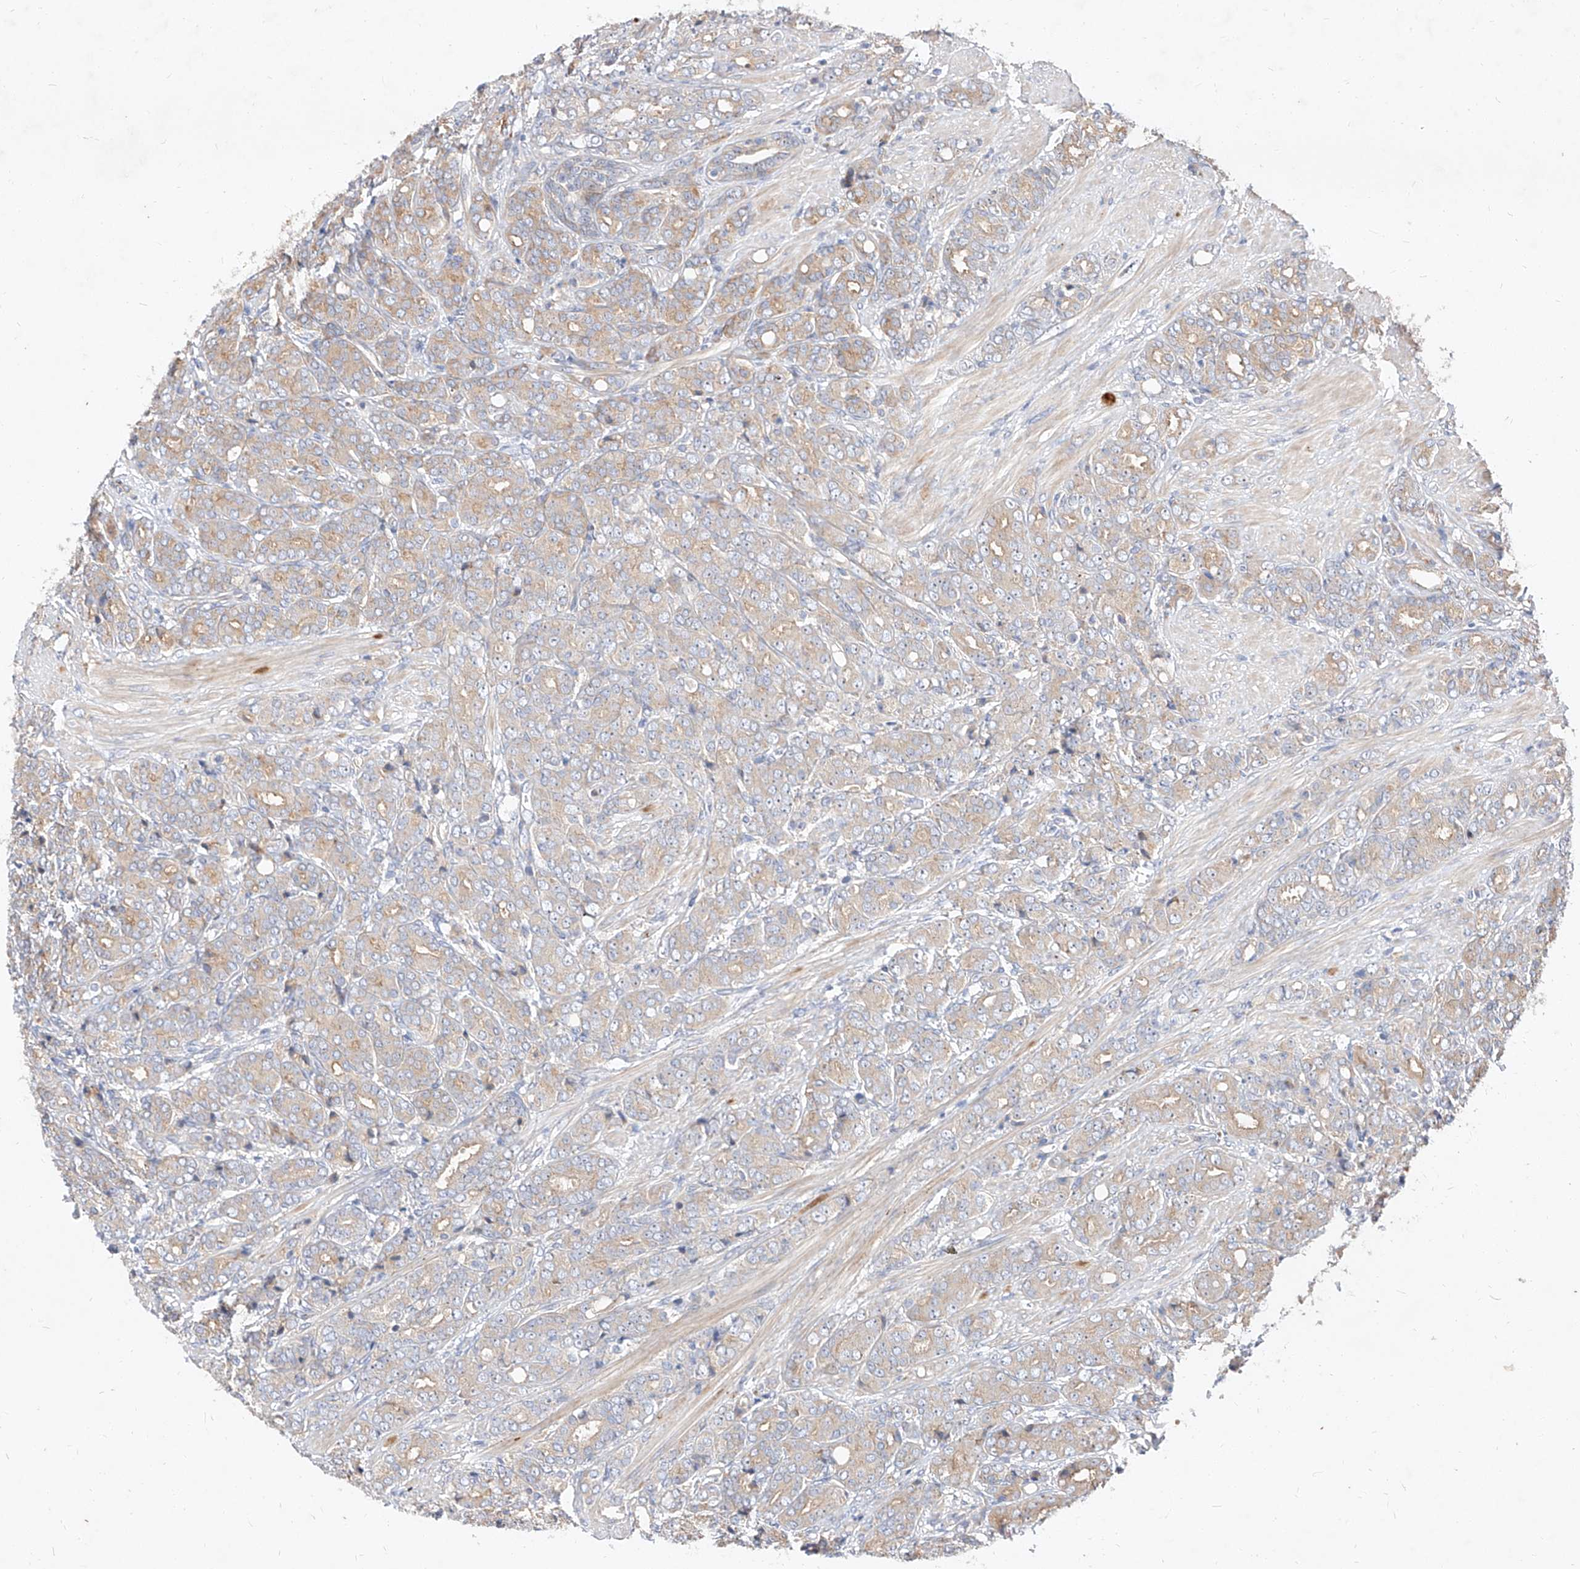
{"staining": {"intensity": "weak", "quantity": "25%-75%", "location": "cytoplasmic/membranous"}, "tissue": "prostate cancer", "cell_type": "Tumor cells", "image_type": "cancer", "snomed": [{"axis": "morphology", "description": "Adenocarcinoma, High grade"}, {"axis": "topography", "description": "Prostate"}], "caption": "About 25%-75% of tumor cells in prostate high-grade adenocarcinoma display weak cytoplasmic/membranous protein expression as visualized by brown immunohistochemical staining.", "gene": "DIRAS3", "patient": {"sex": "male", "age": 62}}